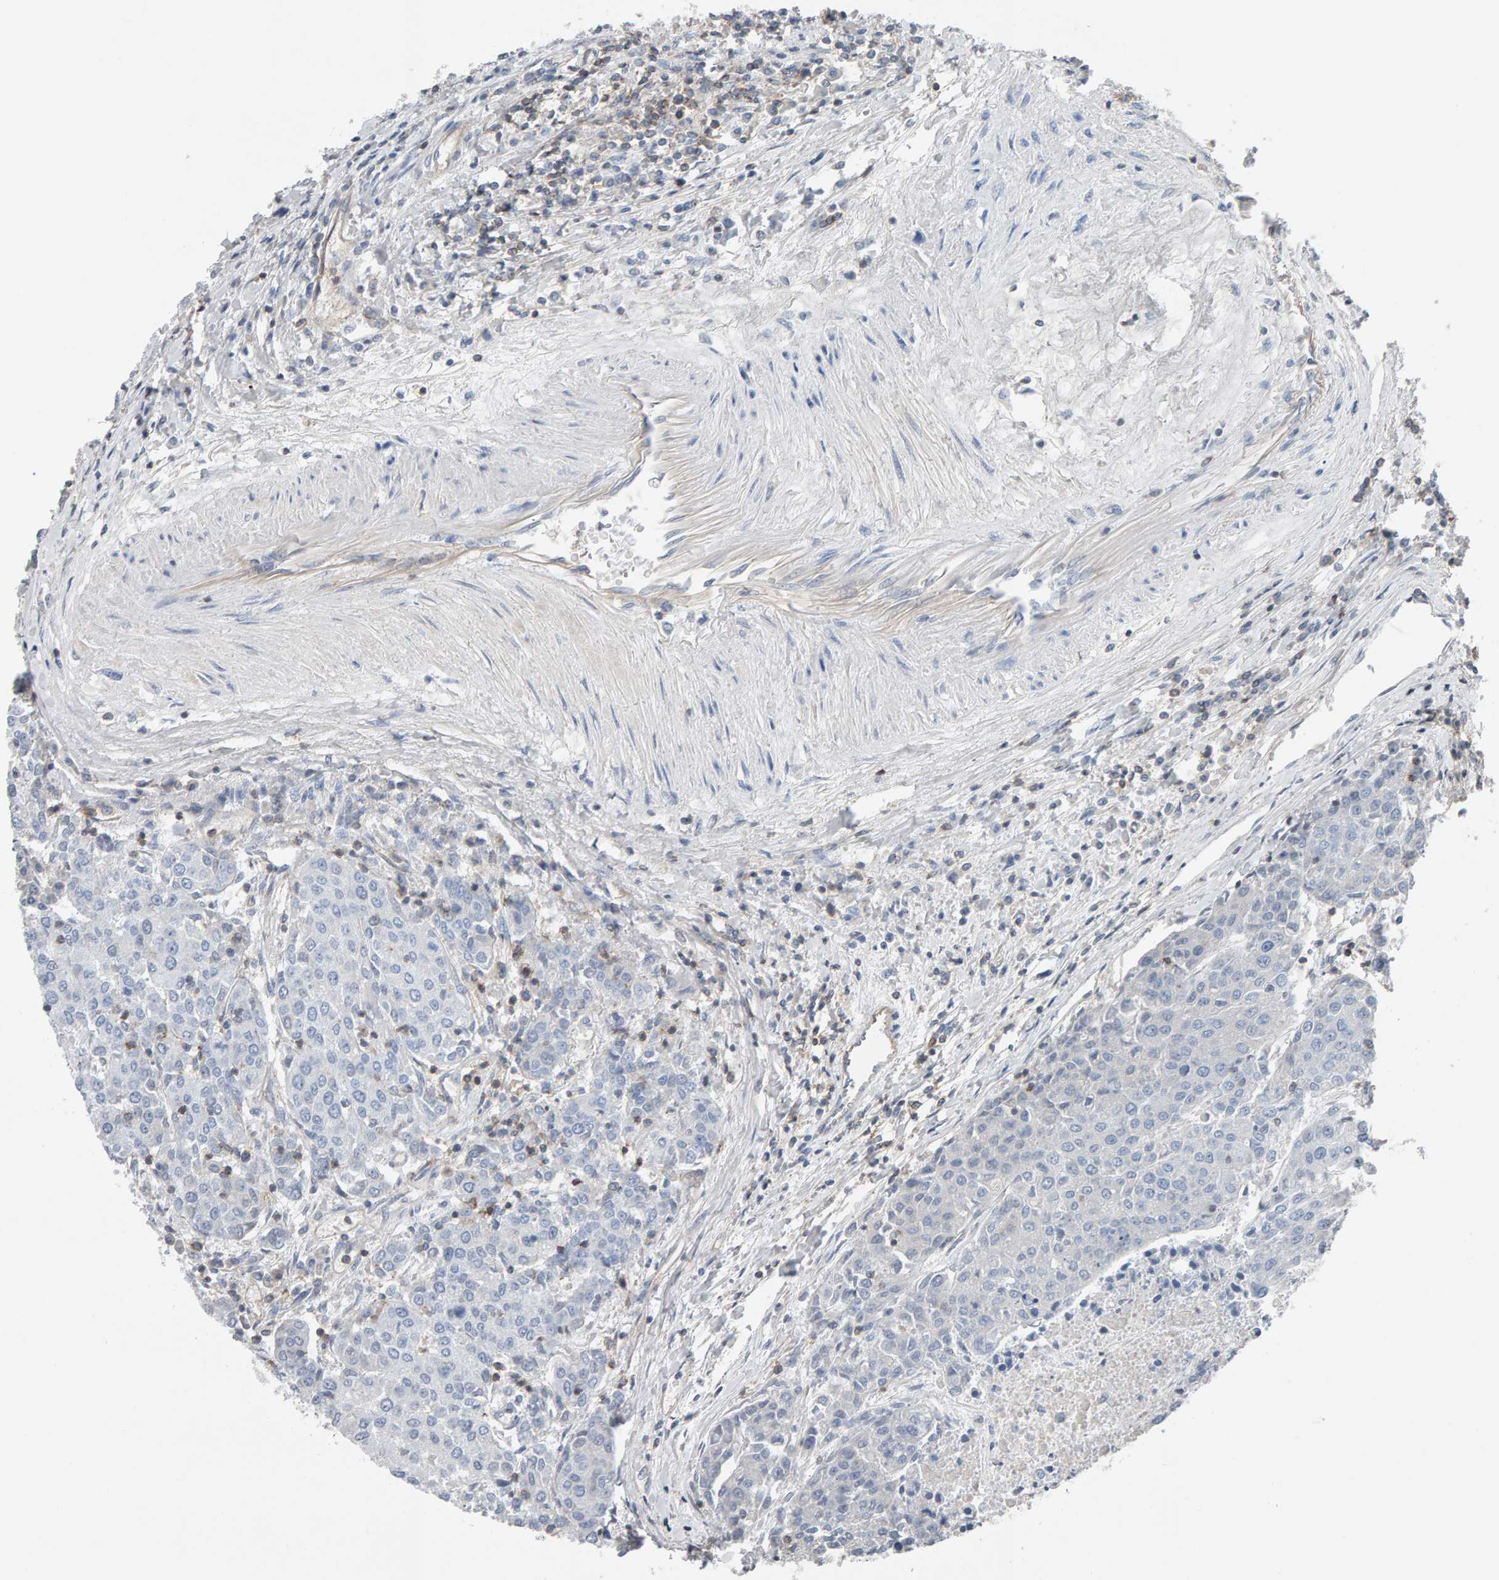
{"staining": {"intensity": "negative", "quantity": "none", "location": "none"}, "tissue": "urothelial cancer", "cell_type": "Tumor cells", "image_type": "cancer", "snomed": [{"axis": "morphology", "description": "Urothelial carcinoma, High grade"}, {"axis": "topography", "description": "Urinary bladder"}], "caption": "This is a micrograph of IHC staining of urothelial carcinoma (high-grade), which shows no expression in tumor cells.", "gene": "FYN", "patient": {"sex": "female", "age": 85}}